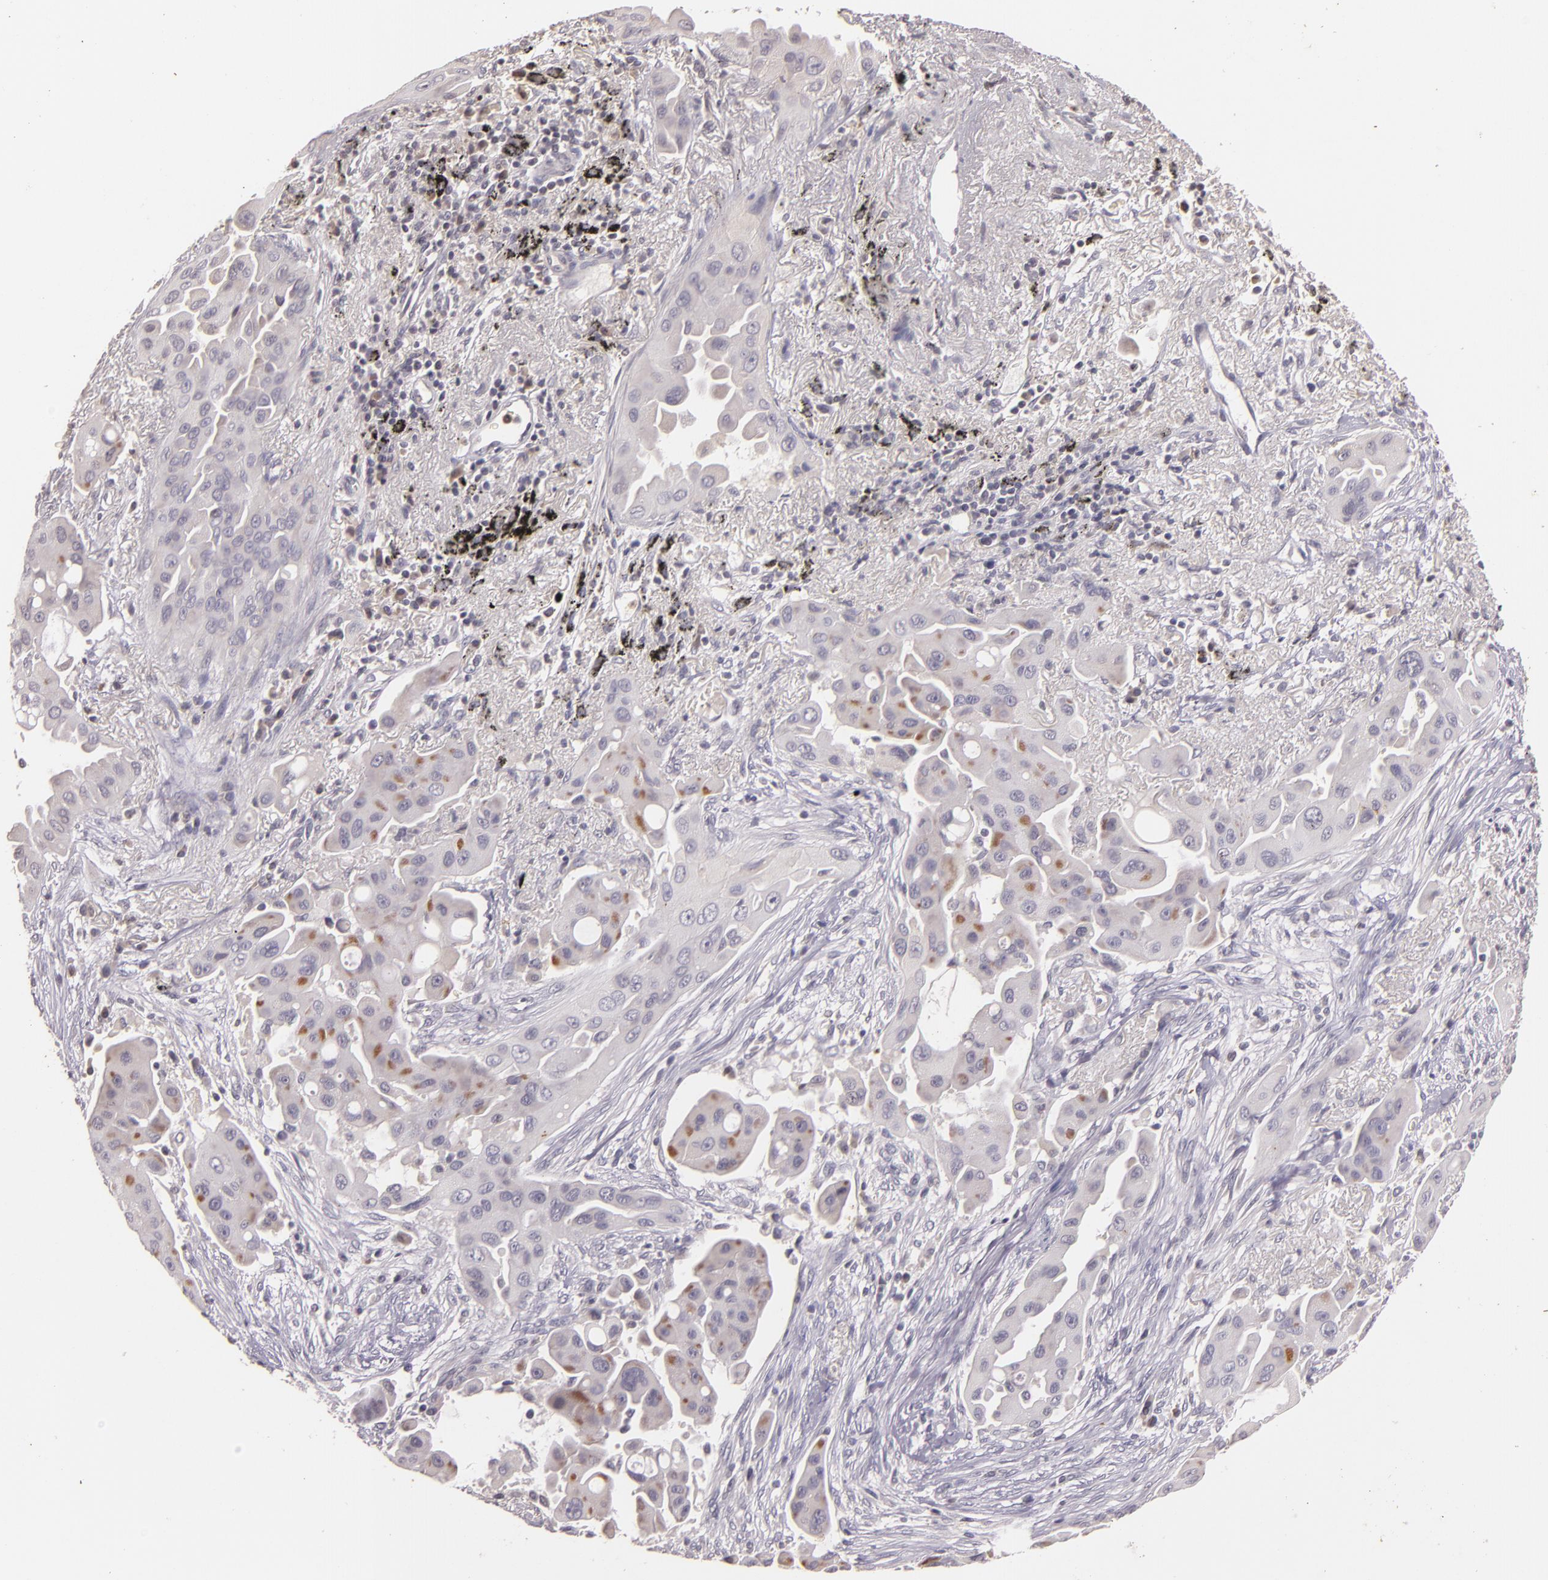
{"staining": {"intensity": "moderate", "quantity": "<25%", "location": "cytoplasmic/membranous"}, "tissue": "lung cancer", "cell_type": "Tumor cells", "image_type": "cancer", "snomed": [{"axis": "morphology", "description": "Adenocarcinoma, NOS"}, {"axis": "topography", "description": "Lung"}], "caption": "The photomicrograph demonstrates a brown stain indicating the presence of a protein in the cytoplasmic/membranous of tumor cells in adenocarcinoma (lung).", "gene": "TFF1", "patient": {"sex": "male", "age": 68}}